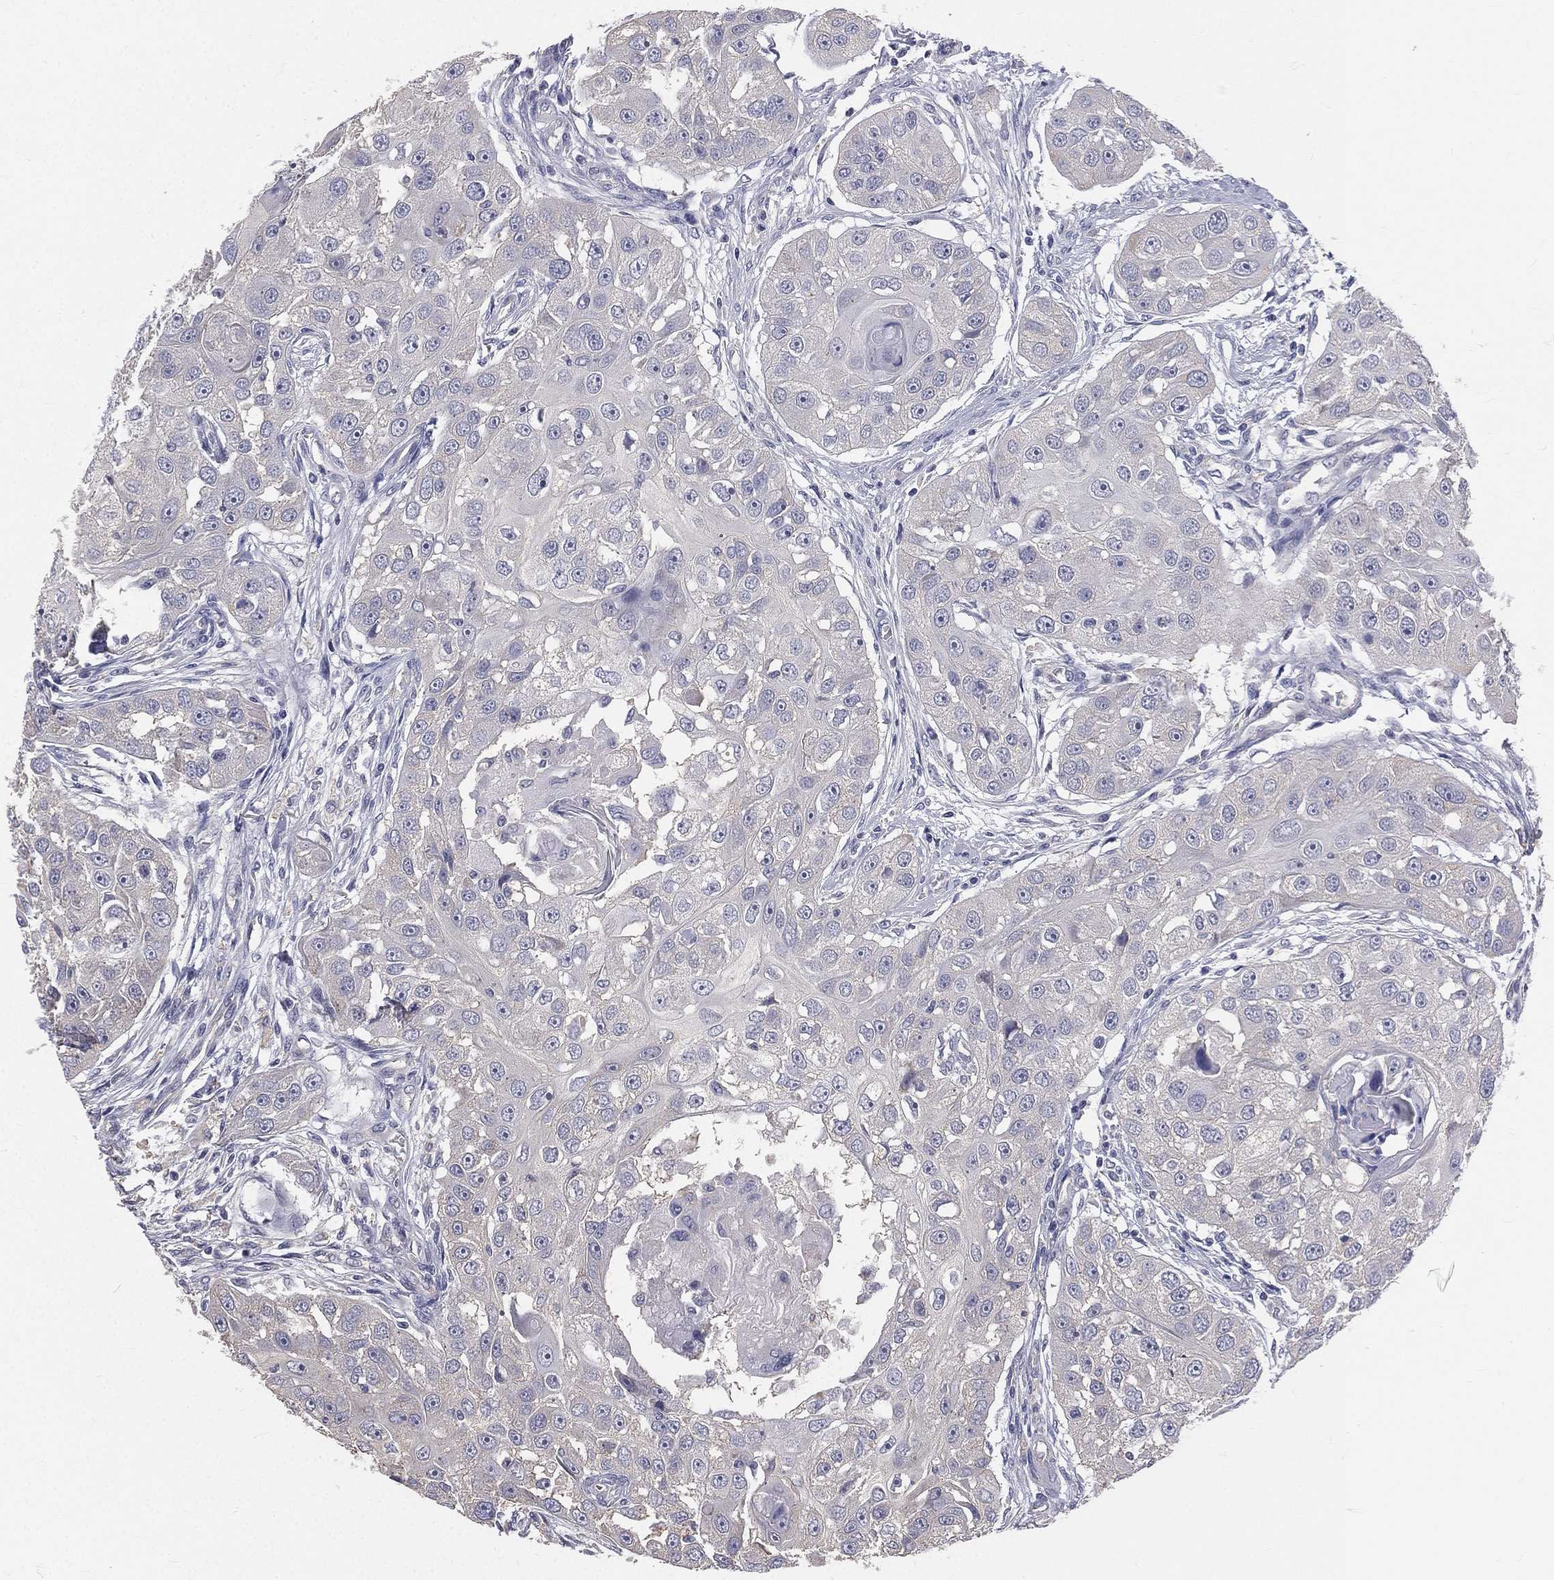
{"staining": {"intensity": "negative", "quantity": "none", "location": "none"}, "tissue": "head and neck cancer", "cell_type": "Tumor cells", "image_type": "cancer", "snomed": [{"axis": "morphology", "description": "Squamous cell carcinoma, NOS"}, {"axis": "topography", "description": "Head-Neck"}], "caption": "Immunohistochemical staining of squamous cell carcinoma (head and neck) shows no significant expression in tumor cells.", "gene": "MUC13", "patient": {"sex": "male", "age": 51}}